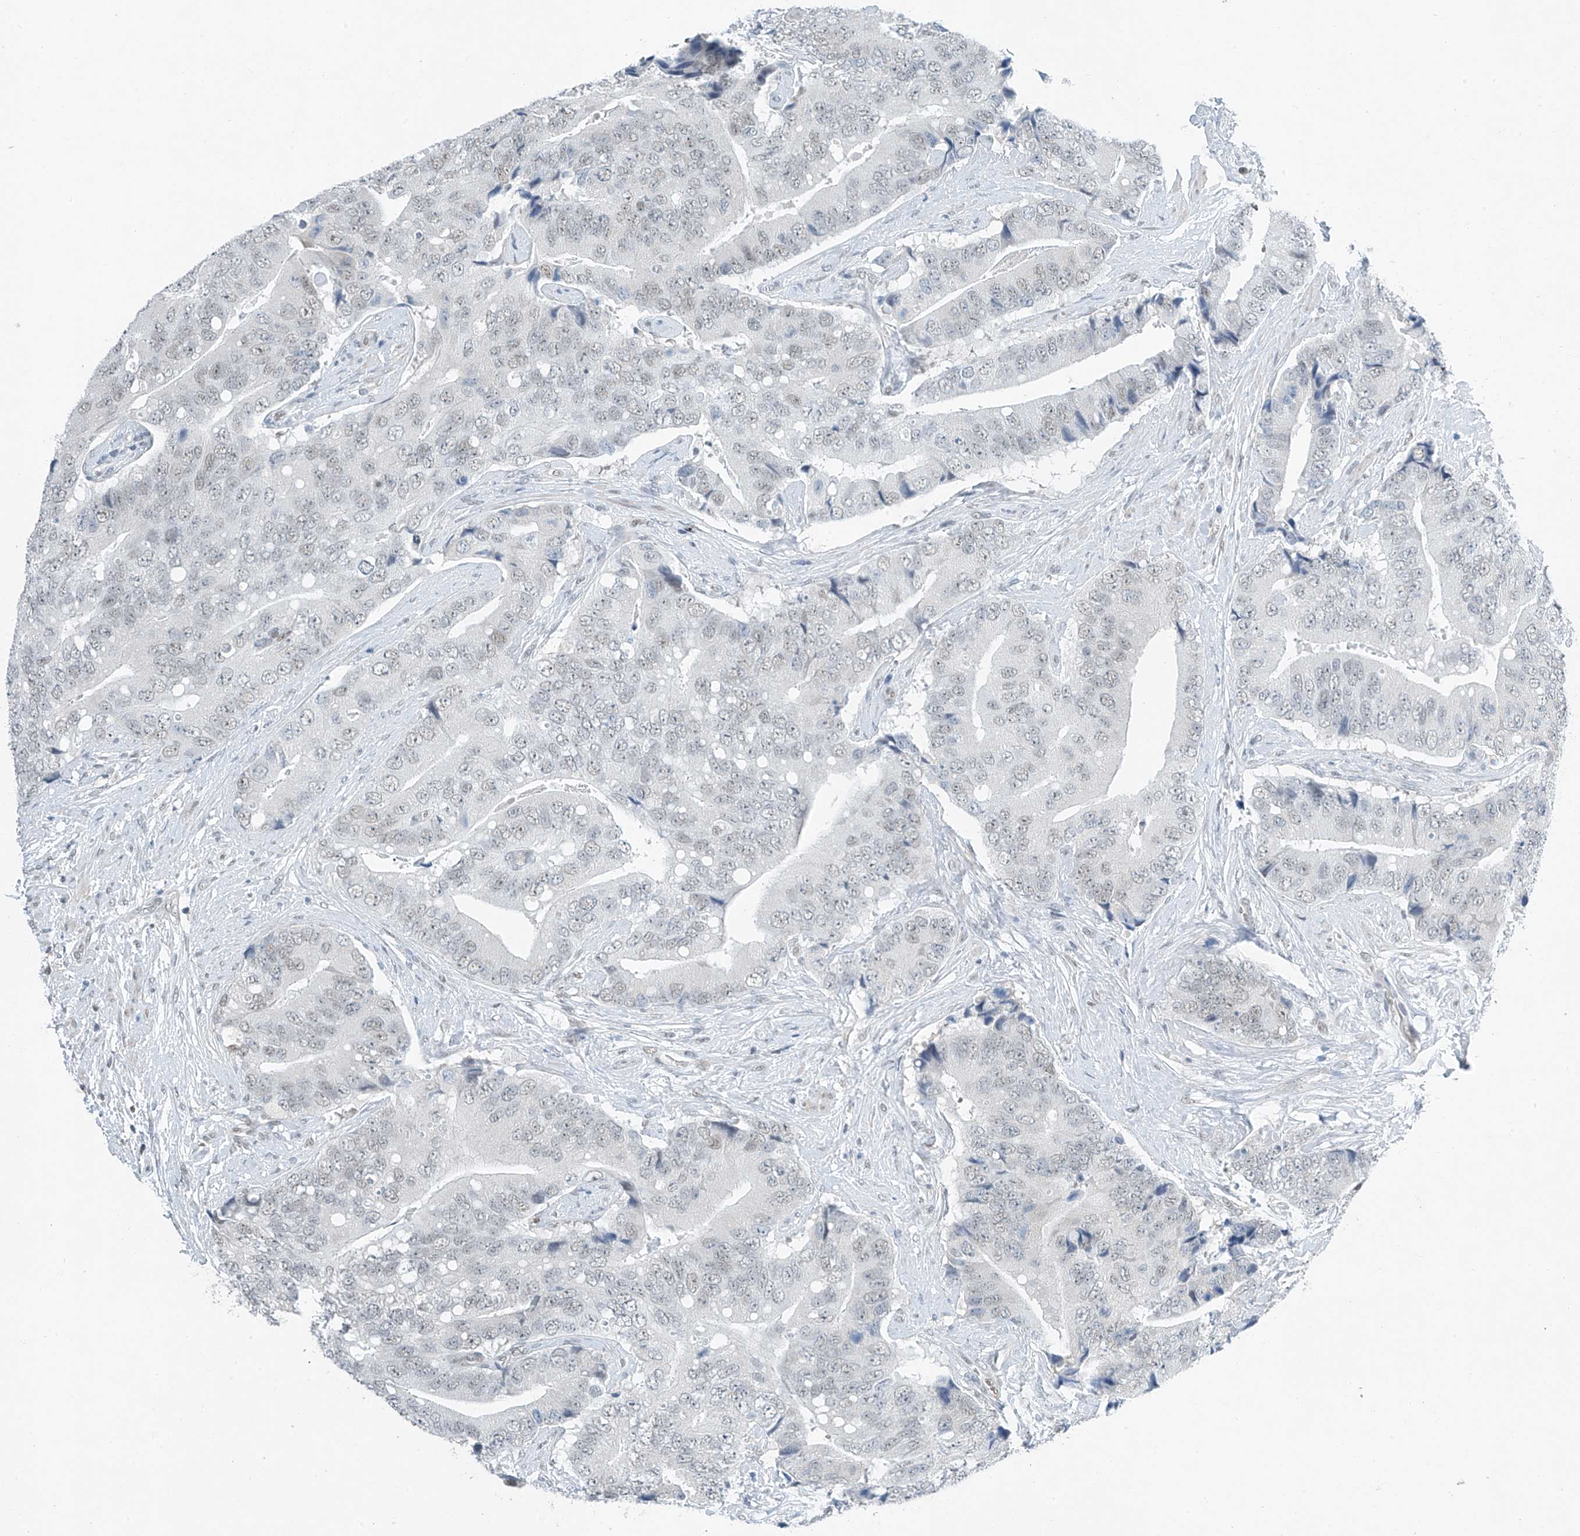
{"staining": {"intensity": "weak", "quantity": ">75%", "location": "nuclear"}, "tissue": "prostate cancer", "cell_type": "Tumor cells", "image_type": "cancer", "snomed": [{"axis": "morphology", "description": "Adenocarcinoma, High grade"}, {"axis": "topography", "description": "Prostate"}], "caption": "A brown stain highlights weak nuclear staining of a protein in human prostate cancer (adenocarcinoma (high-grade)) tumor cells. Nuclei are stained in blue.", "gene": "TAF8", "patient": {"sex": "male", "age": 70}}